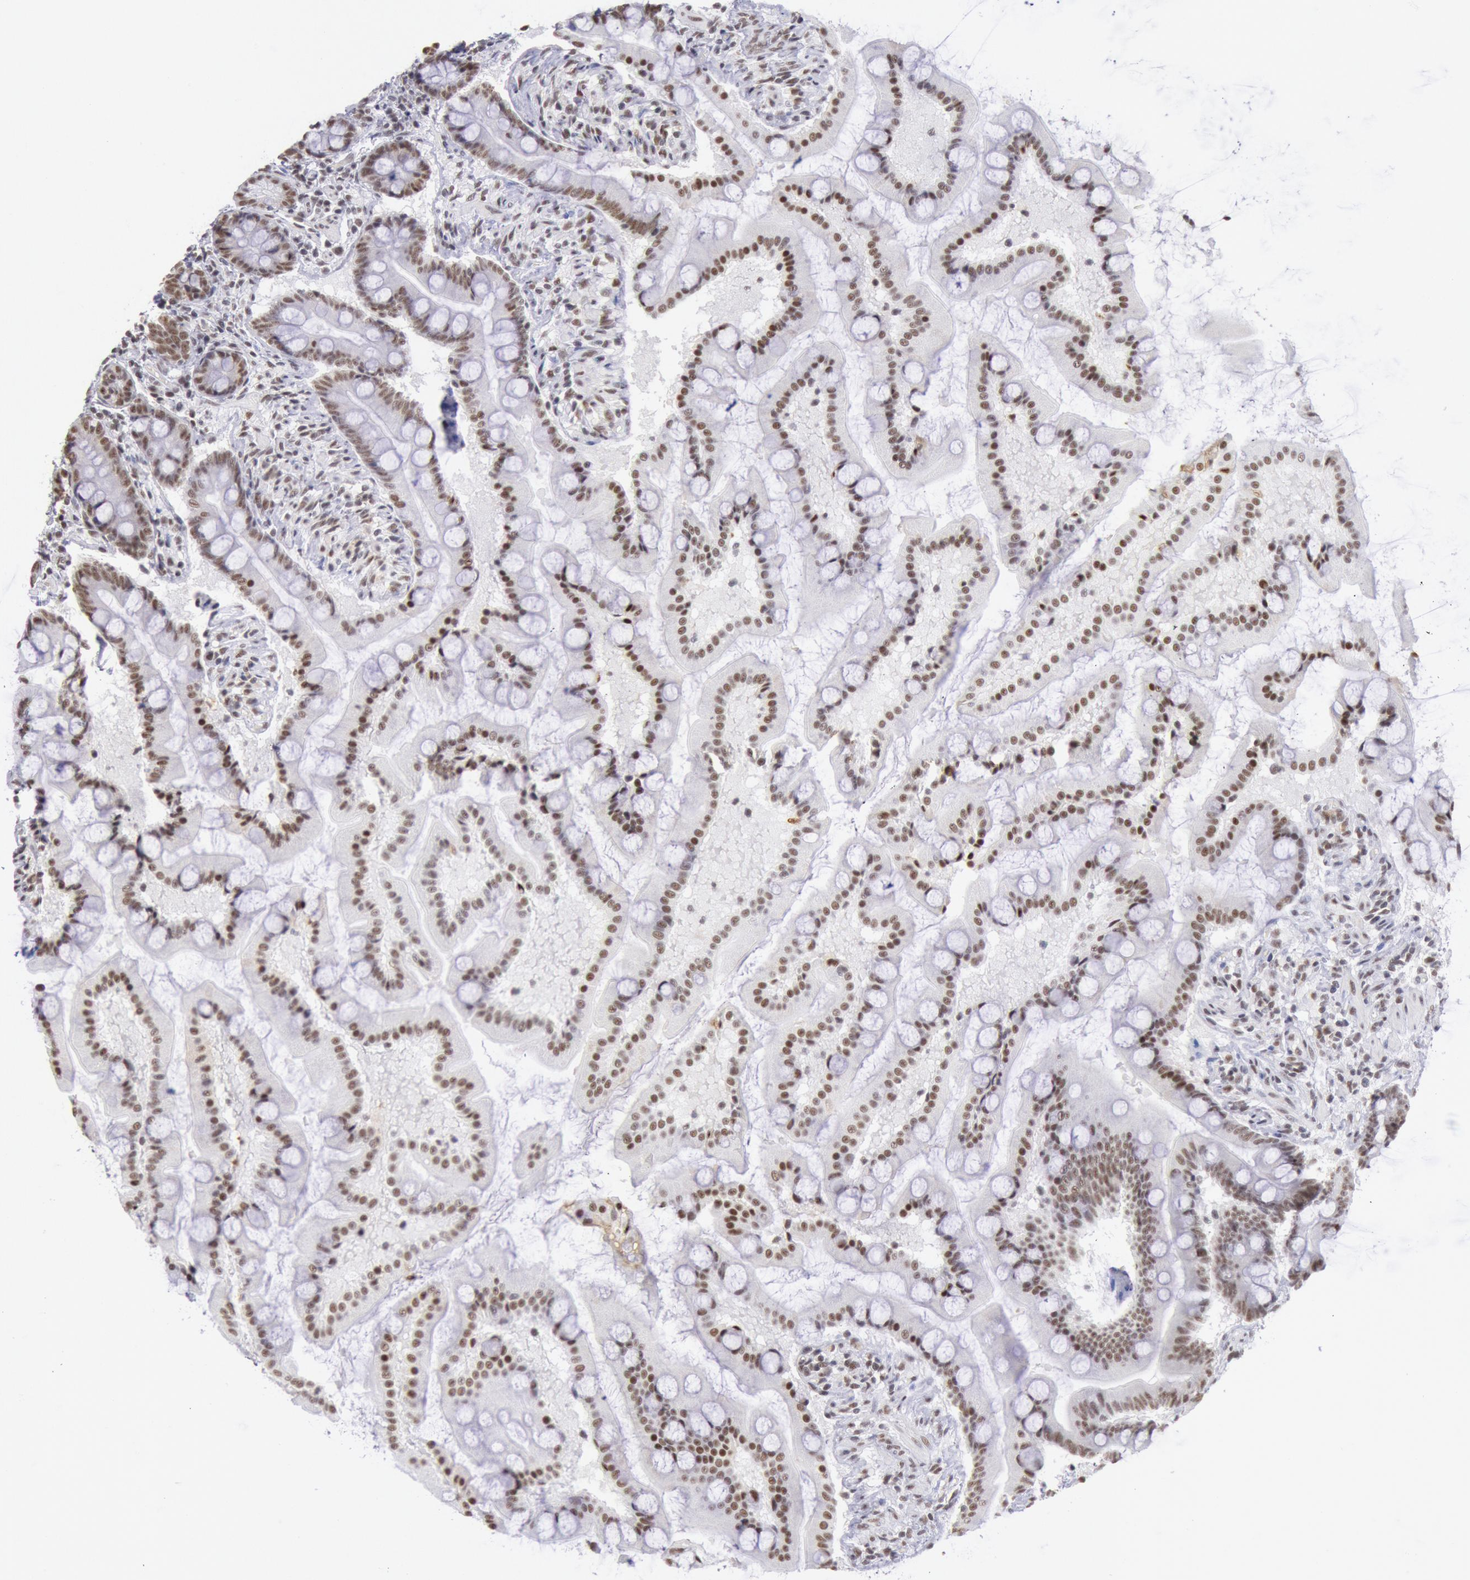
{"staining": {"intensity": "strong", "quantity": ">75%", "location": "nuclear"}, "tissue": "small intestine", "cell_type": "Glandular cells", "image_type": "normal", "snomed": [{"axis": "morphology", "description": "Normal tissue, NOS"}, {"axis": "topography", "description": "Small intestine"}], "caption": "A high amount of strong nuclear staining is seen in approximately >75% of glandular cells in unremarkable small intestine.", "gene": "SNRPD3", "patient": {"sex": "male", "age": 41}}